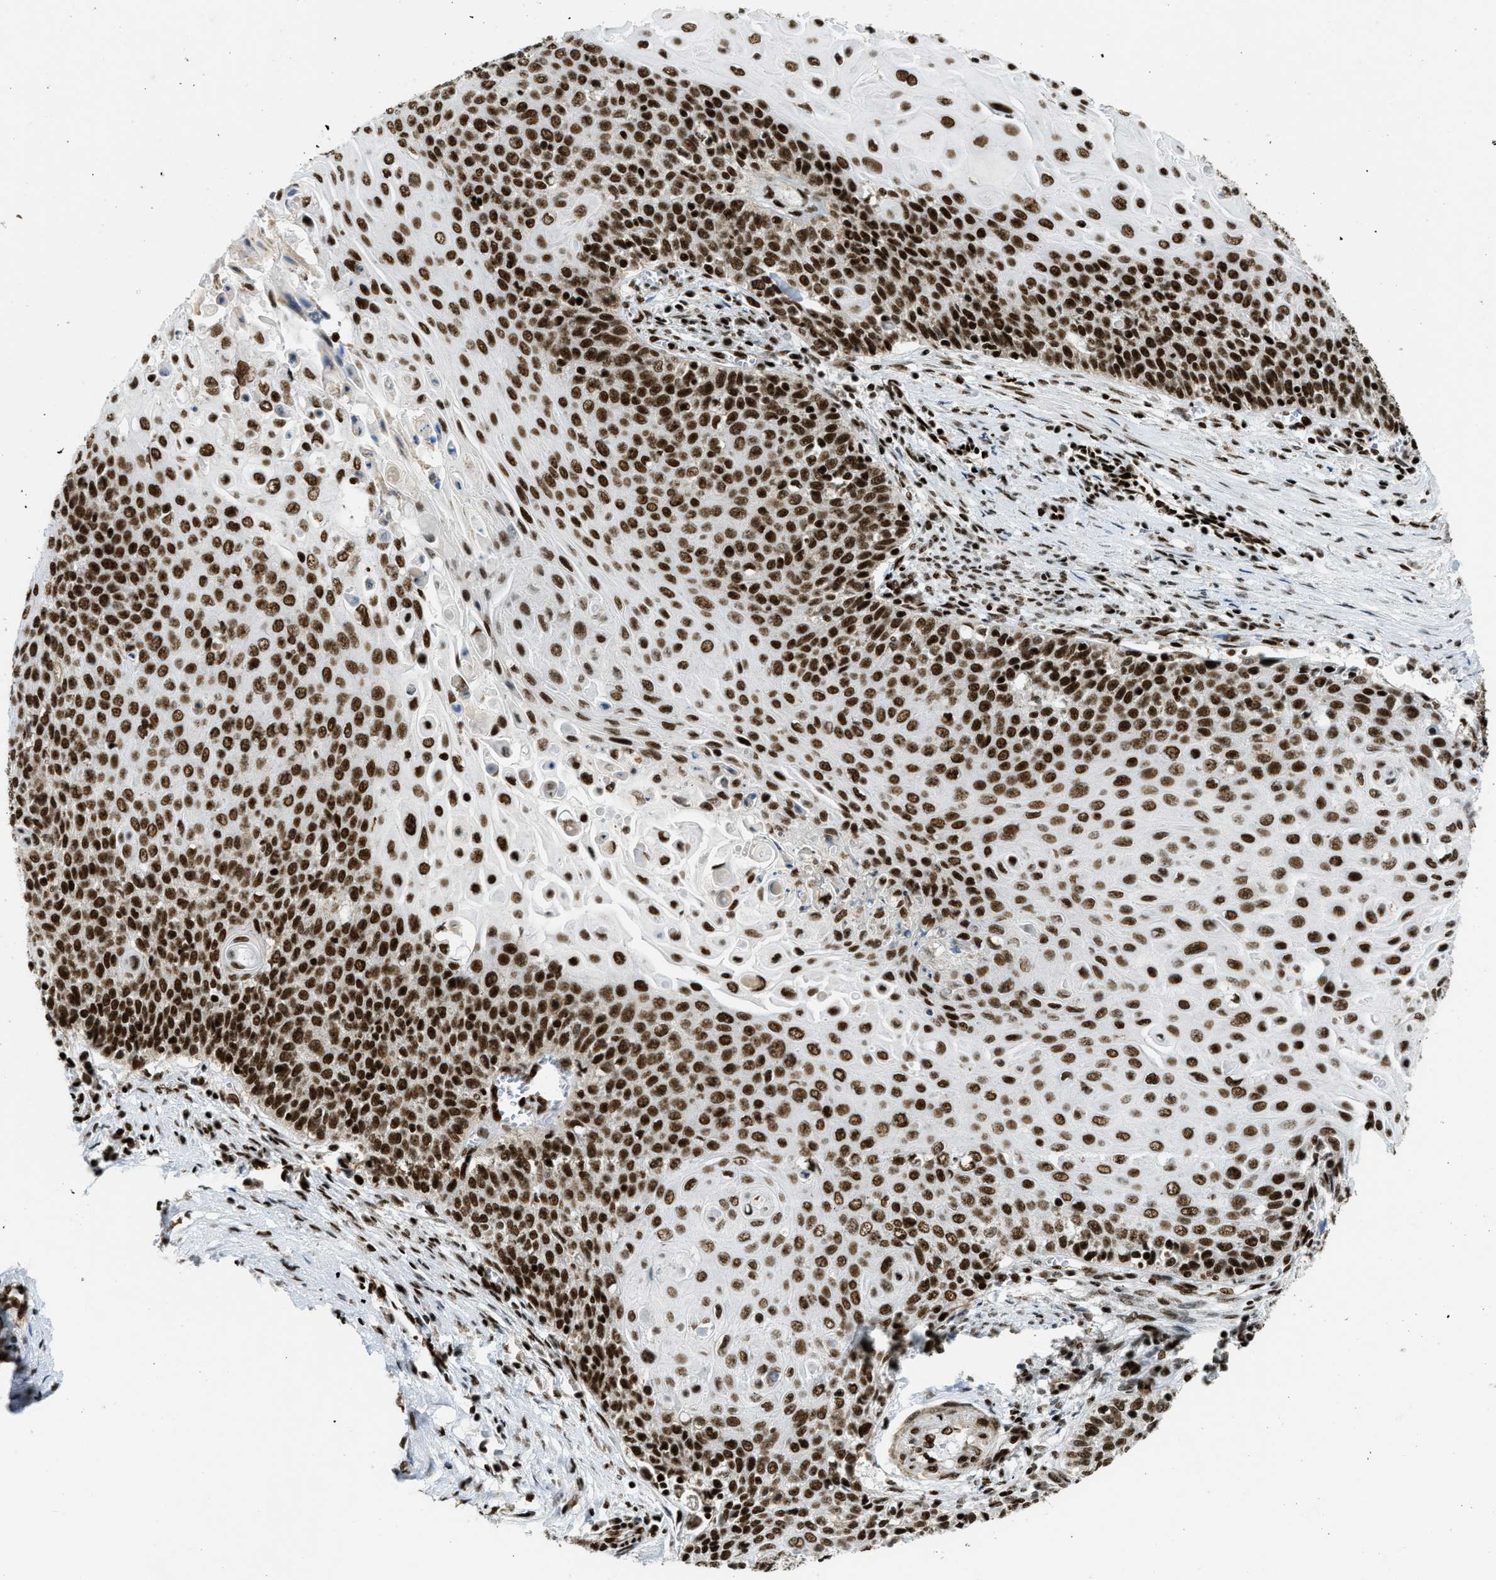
{"staining": {"intensity": "strong", "quantity": ">75%", "location": "nuclear"}, "tissue": "cervical cancer", "cell_type": "Tumor cells", "image_type": "cancer", "snomed": [{"axis": "morphology", "description": "Squamous cell carcinoma, NOS"}, {"axis": "topography", "description": "Cervix"}], "caption": "IHC of human cervical squamous cell carcinoma reveals high levels of strong nuclear positivity in about >75% of tumor cells.", "gene": "GABPB1", "patient": {"sex": "female", "age": 39}}